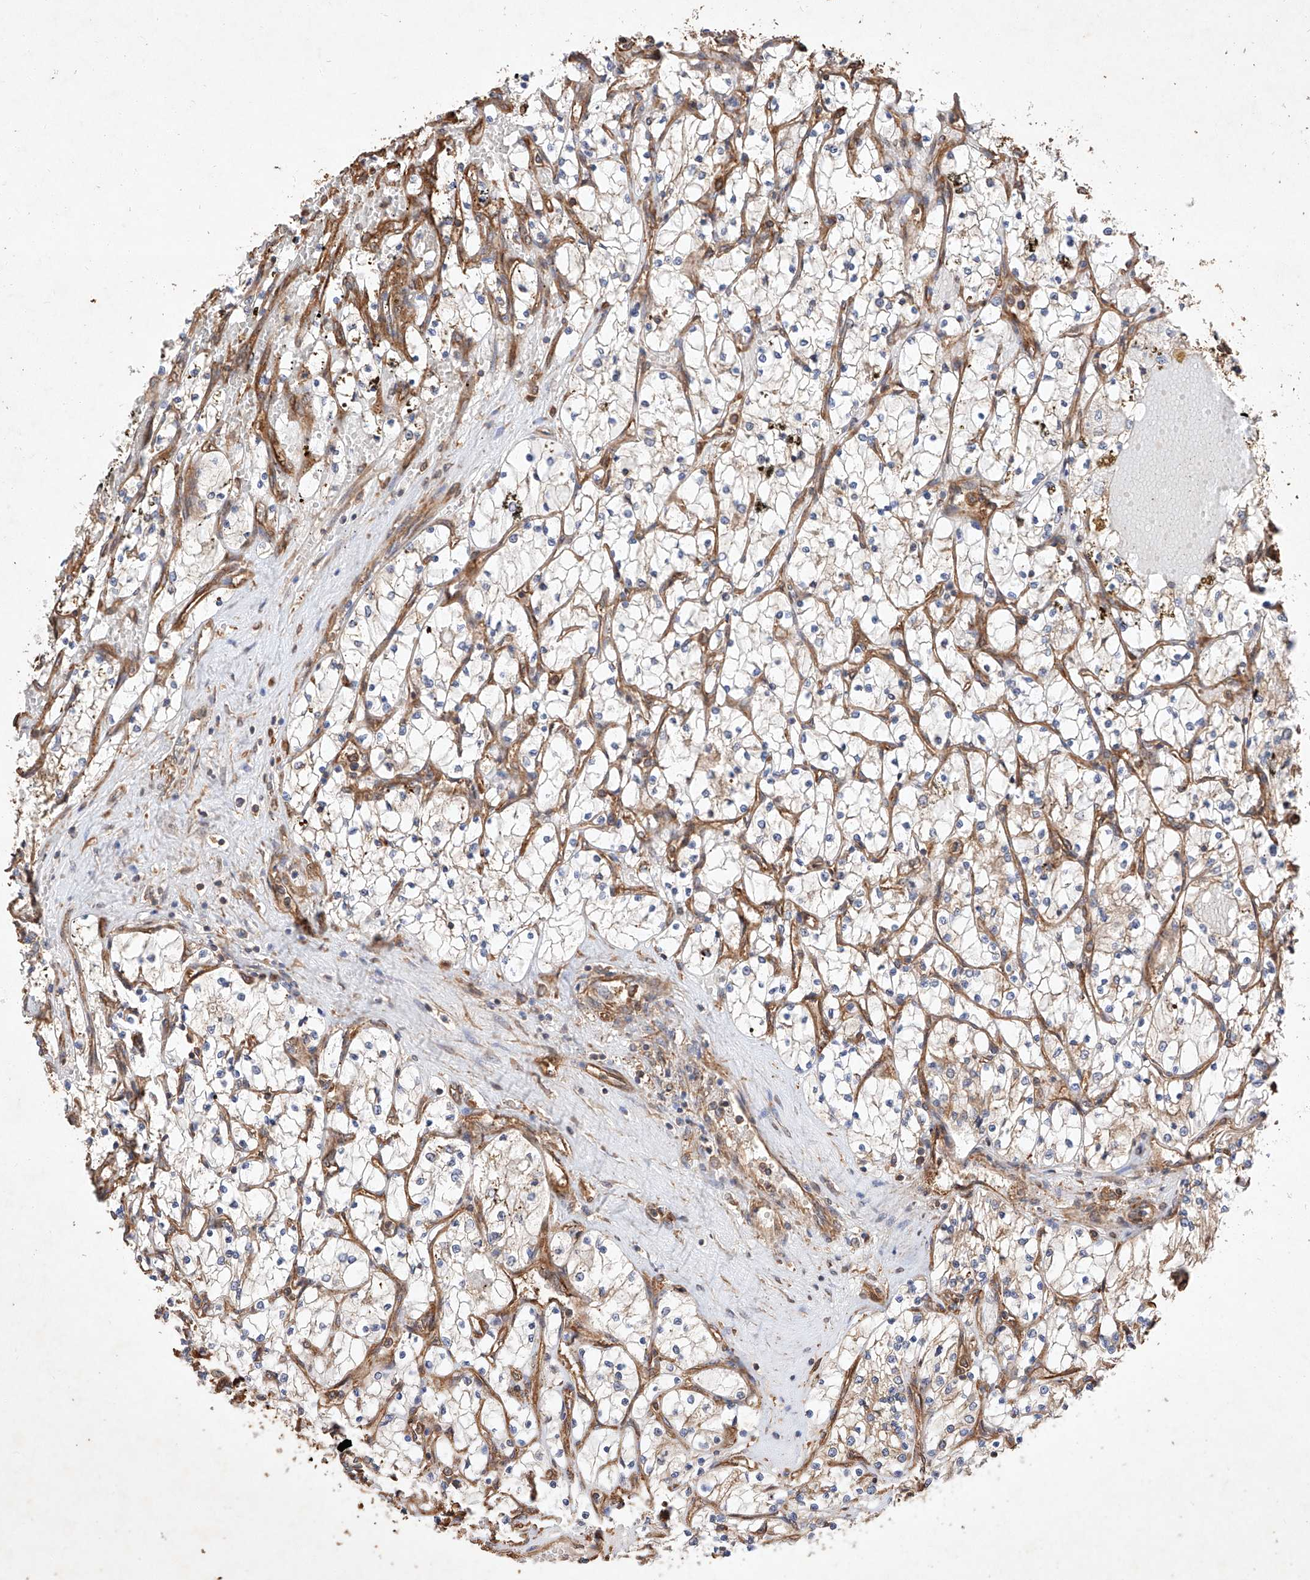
{"staining": {"intensity": "weak", "quantity": "<25%", "location": "cytoplasmic/membranous"}, "tissue": "renal cancer", "cell_type": "Tumor cells", "image_type": "cancer", "snomed": [{"axis": "morphology", "description": "Adenocarcinoma, NOS"}, {"axis": "topography", "description": "Kidney"}], "caption": "The micrograph demonstrates no staining of tumor cells in adenocarcinoma (renal). Brightfield microscopy of IHC stained with DAB (brown) and hematoxylin (blue), captured at high magnification.", "gene": "GHDC", "patient": {"sex": "female", "age": 69}}